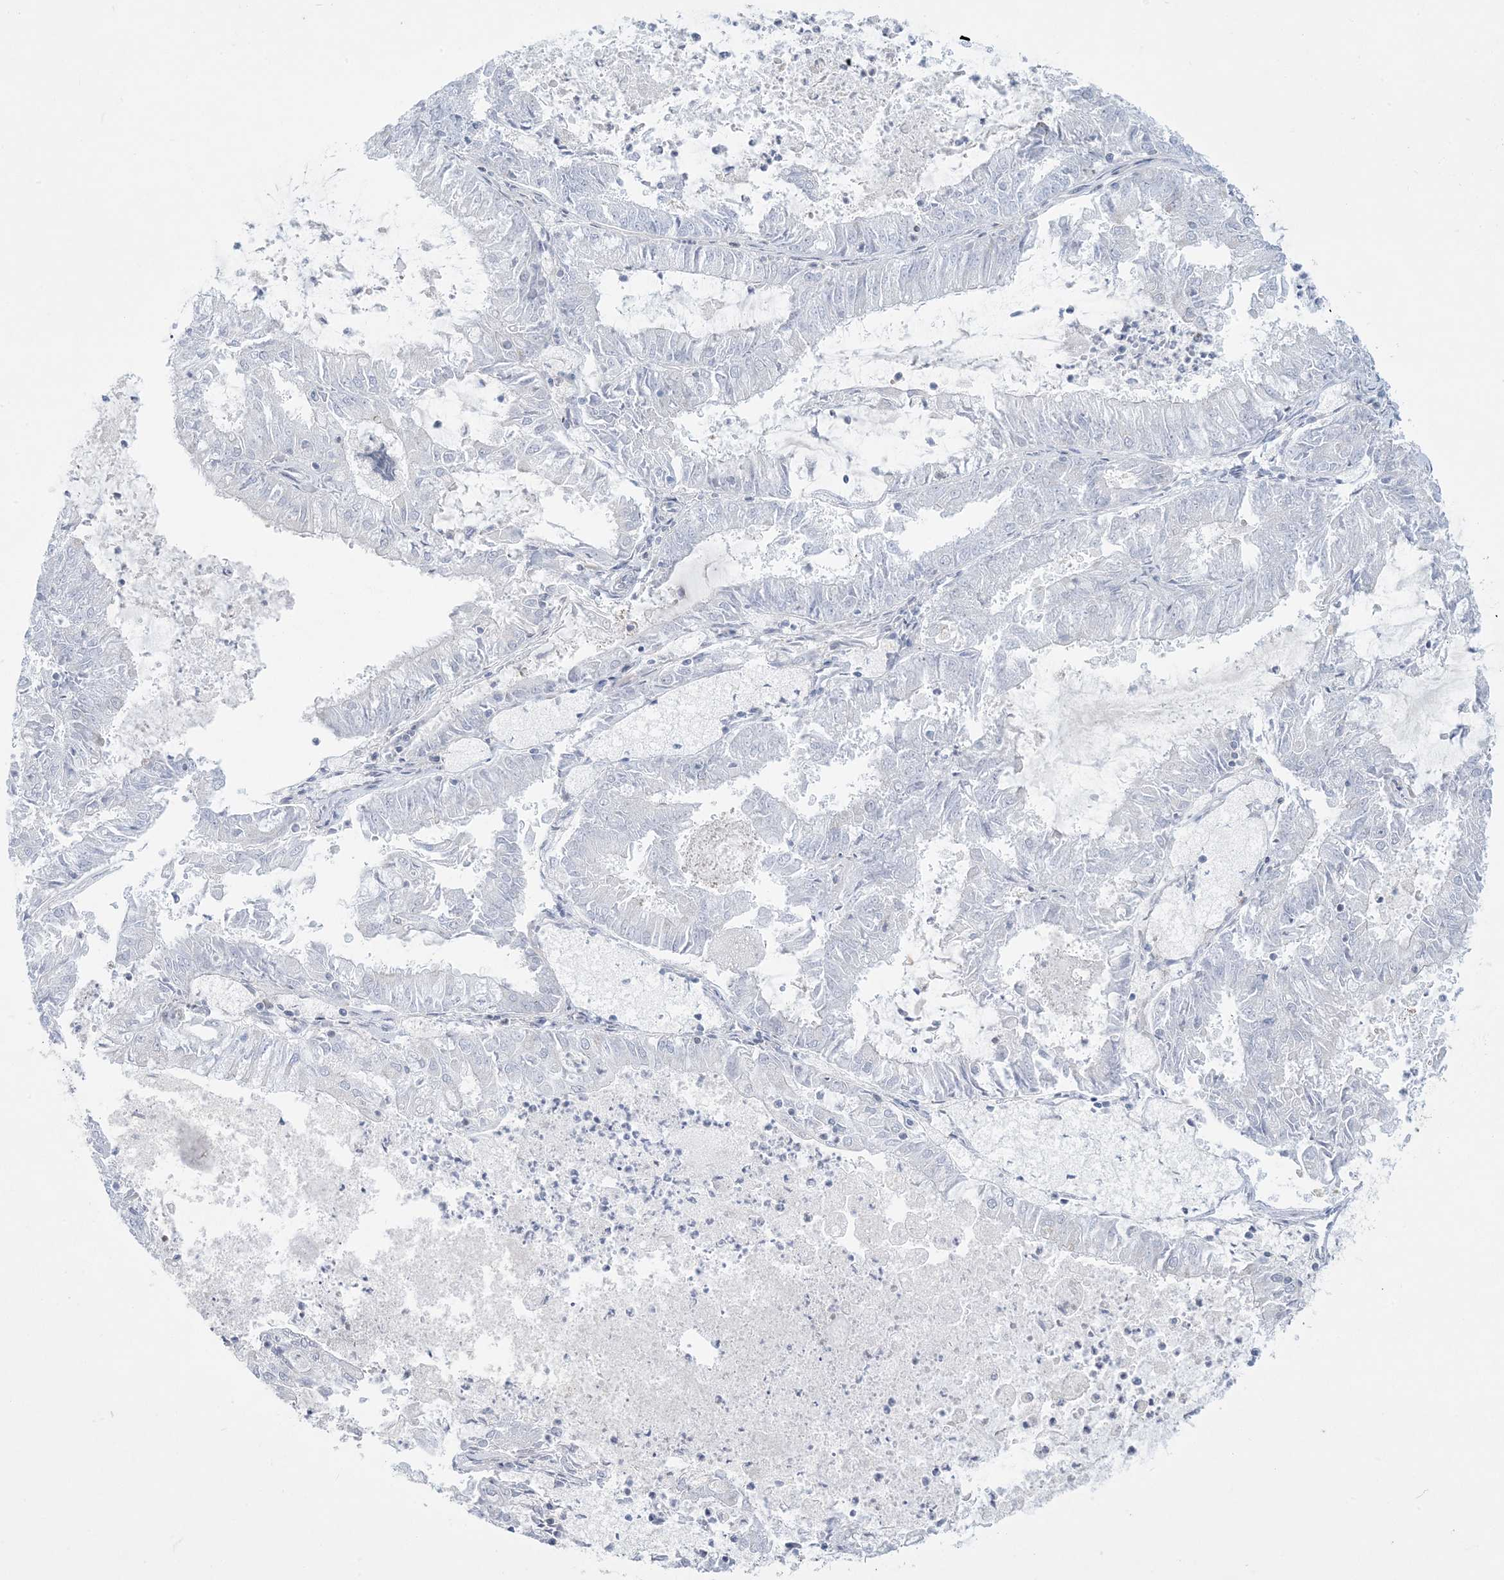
{"staining": {"intensity": "negative", "quantity": "none", "location": "none"}, "tissue": "endometrial cancer", "cell_type": "Tumor cells", "image_type": "cancer", "snomed": [{"axis": "morphology", "description": "Adenocarcinoma, NOS"}, {"axis": "topography", "description": "Endometrium"}], "caption": "Immunohistochemistry micrograph of neoplastic tissue: endometrial cancer stained with DAB displays no significant protein expression in tumor cells.", "gene": "SLAMF9", "patient": {"sex": "female", "age": 57}}